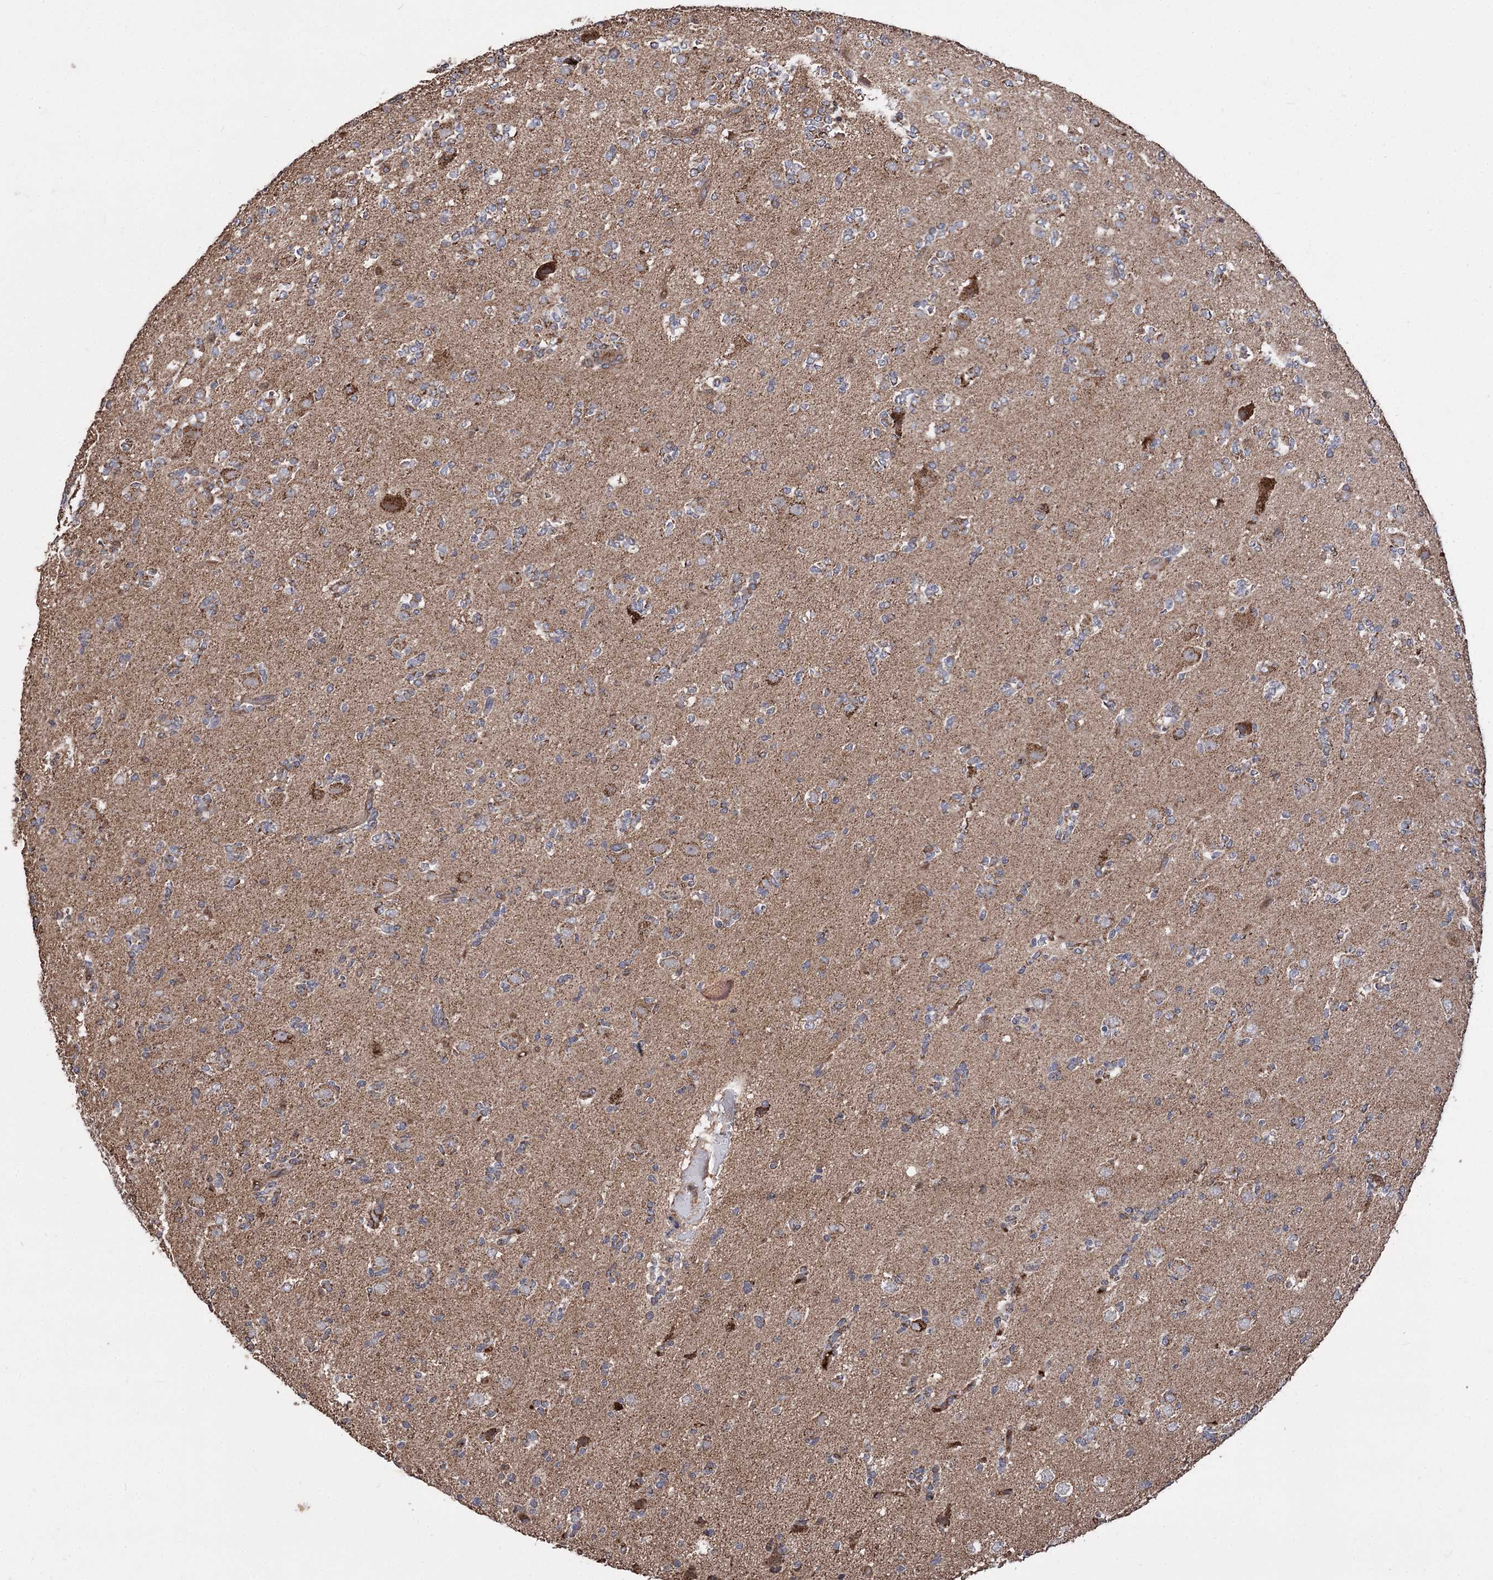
{"staining": {"intensity": "strong", "quantity": "25%-75%", "location": "cytoplasmic/membranous"}, "tissue": "glioma", "cell_type": "Tumor cells", "image_type": "cancer", "snomed": [{"axis": "morphology", "description": "Glioma, malignant, High grade"}, {"axis": "topography", "description": "Brain"}], "caption": "An immunohistochemistry micrograph of tumor tissue is shown. Protein staining in brown highlights strong cytoplasmic/membranous positivity in glioma within tumor cells.", "gene": "RASSF3", "patient": {"sex": "female", "age": 62}}